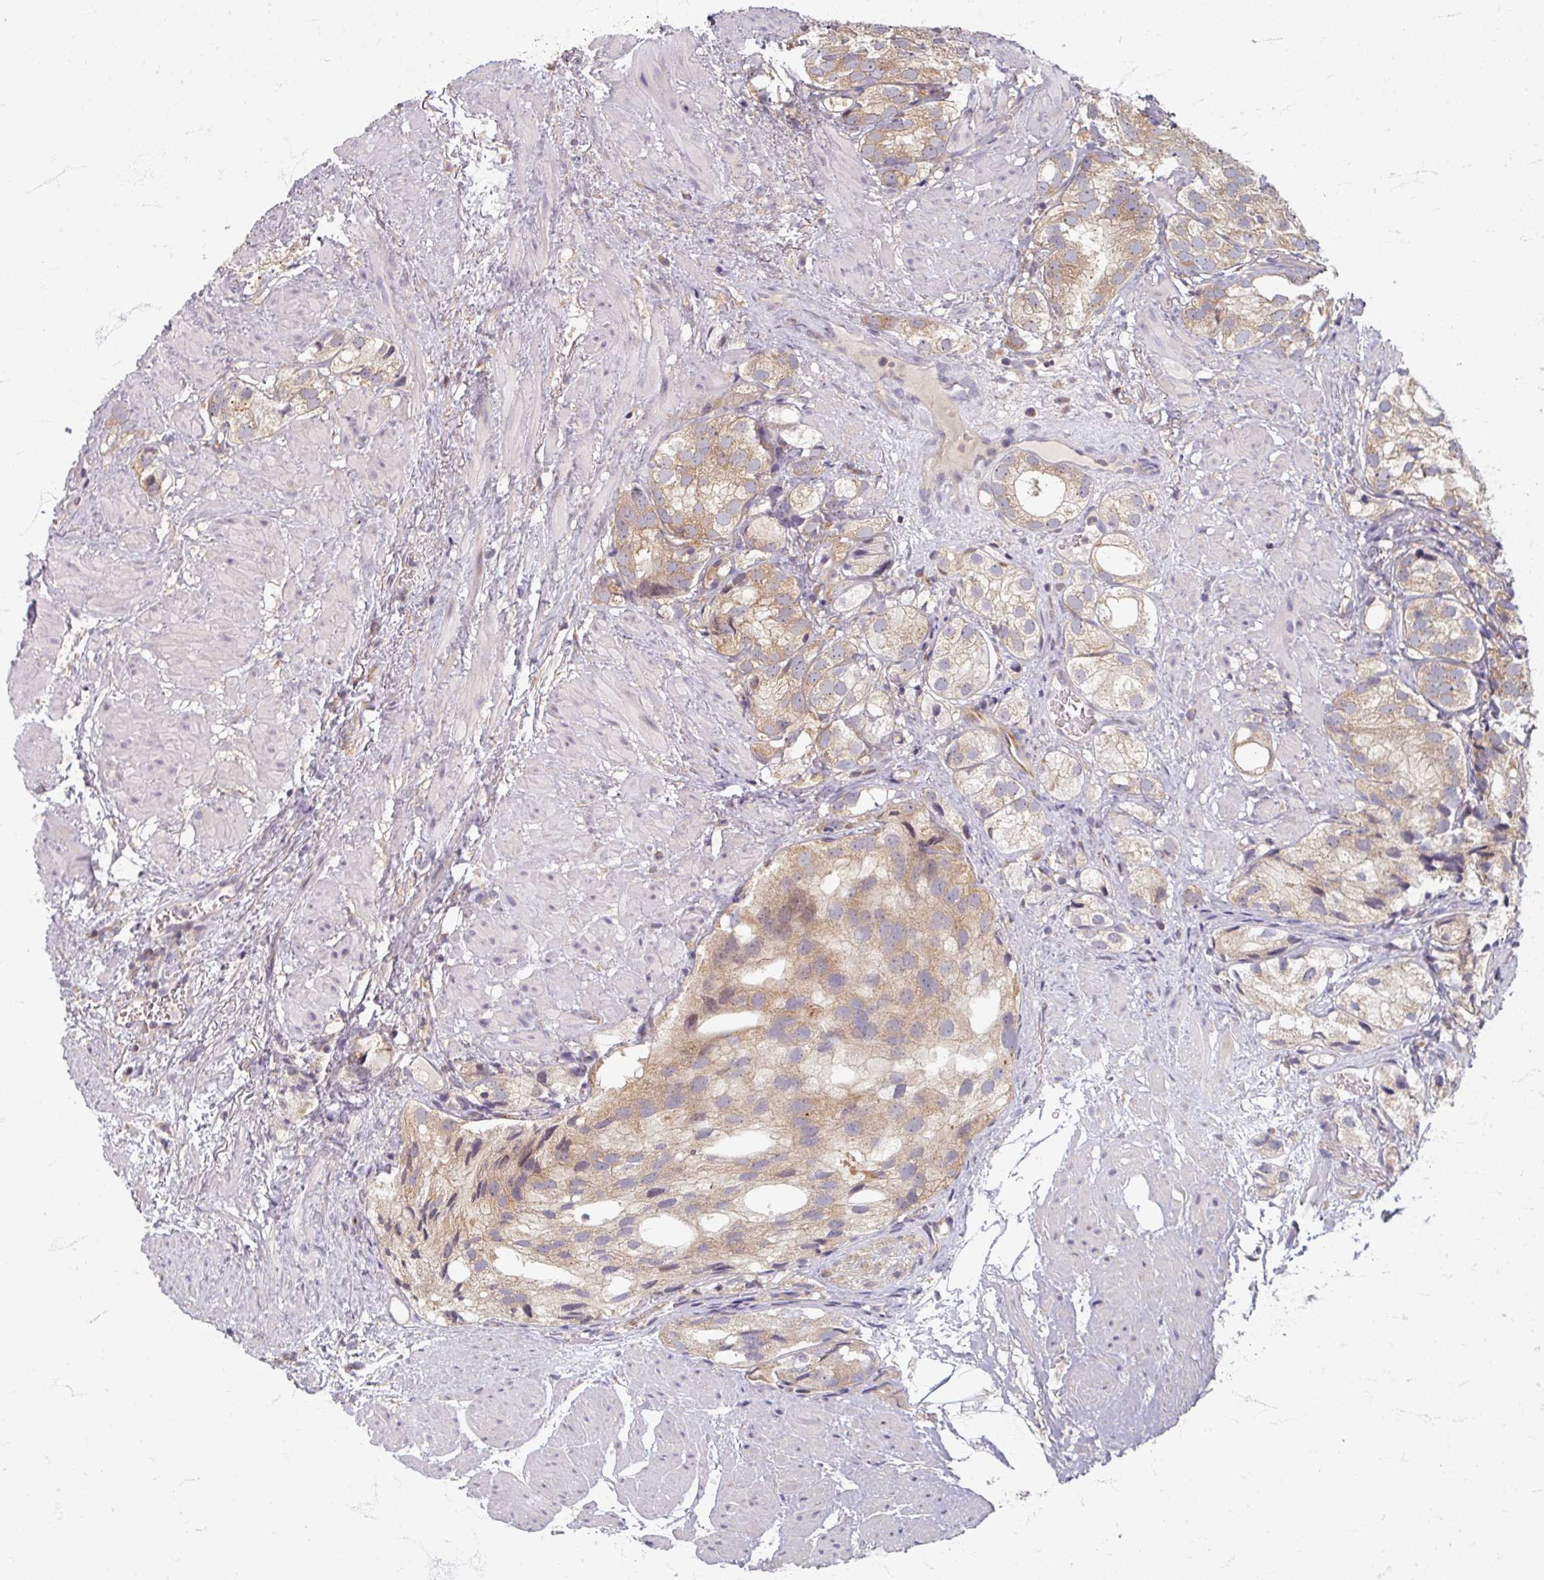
{"staining": {"intensity": "weak", "quantity": "25%-75%", "location": "cytoplasmic/membranous"}, "tissue": "prostate cancer", "cell_type": "Tumor cells", "image_type": "cancer", "snomed": [{"axis": "morphology", "description": "Adenocarcinoma, High grade"}, {"axis": "topography", "description": "Prostate"}], "caption": "Immunohistochemistry histopathology image of neoplastic tissue: adenocarcinoma (high-grade) (prostate) stained using immunohistochemistry demonstrates low levels of weak protein expression localized specifically in the cytoplasmic/membranous of tumor cells, appearing as a cytoplasmic/membranous brown color.", "gene": "STAM", "patient": {"sex": "male", "age": 82}}